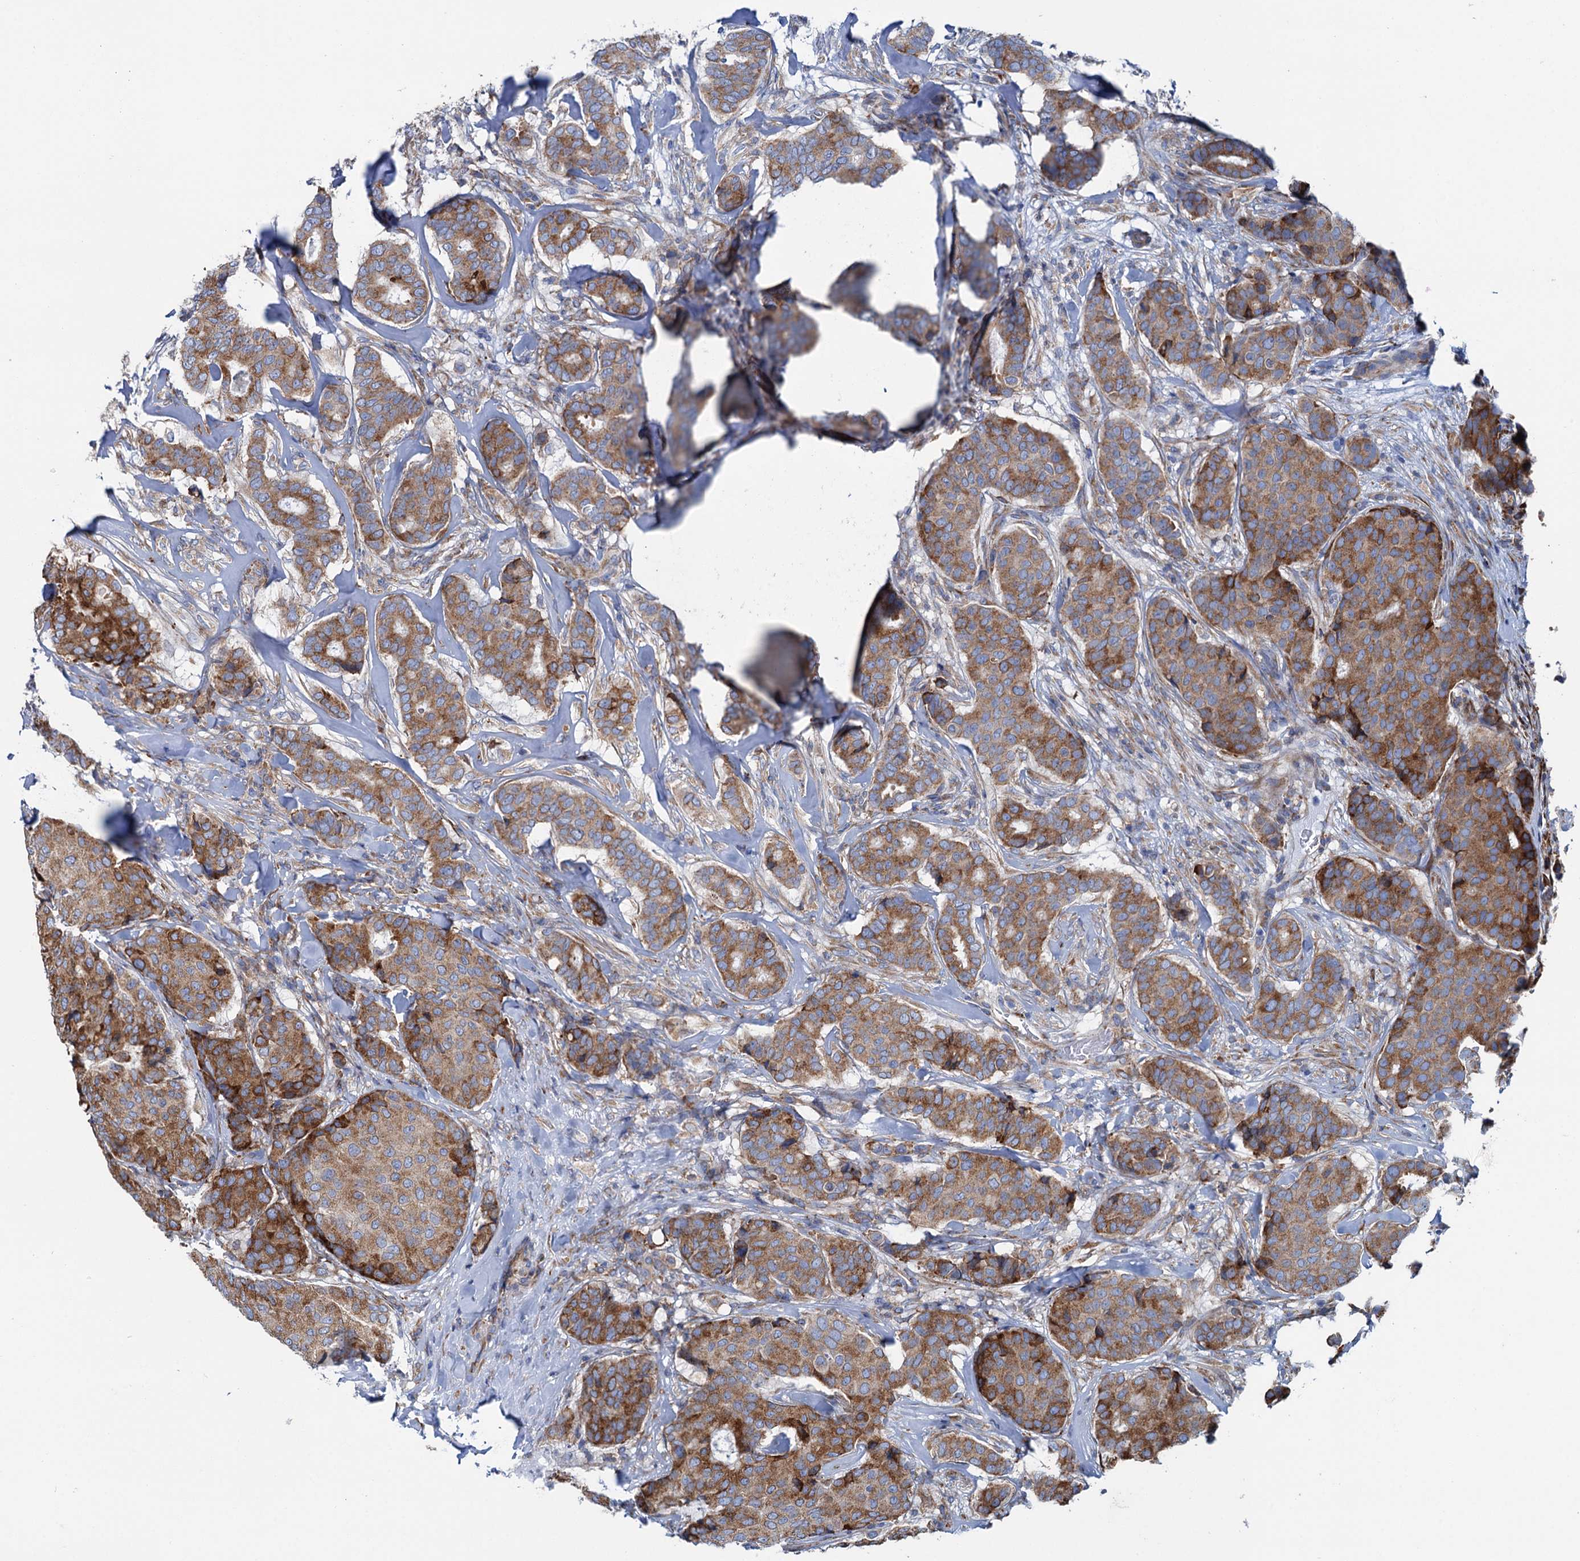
{"staining": {"intensity": "moderate", "quantity": ">75%", "location": "cytoplasmic/membranous"}, "tissue": "breast cancer", "cell_type": "Tumor cells", "image_type": "cancer", "snomed": [{"axis": "morphology", "description": "Duct carcinoma"}, {"axis": "topography", "description": "Breast"}], "caption": "A micrograph showing moderate cytoplasmic/membranous expression in about >75% of tumor cells in breast cancer, as visualized by brown immunohistochemical staining.", "gene": "SHE", "patient": {"sex": "female", "age": 75}}